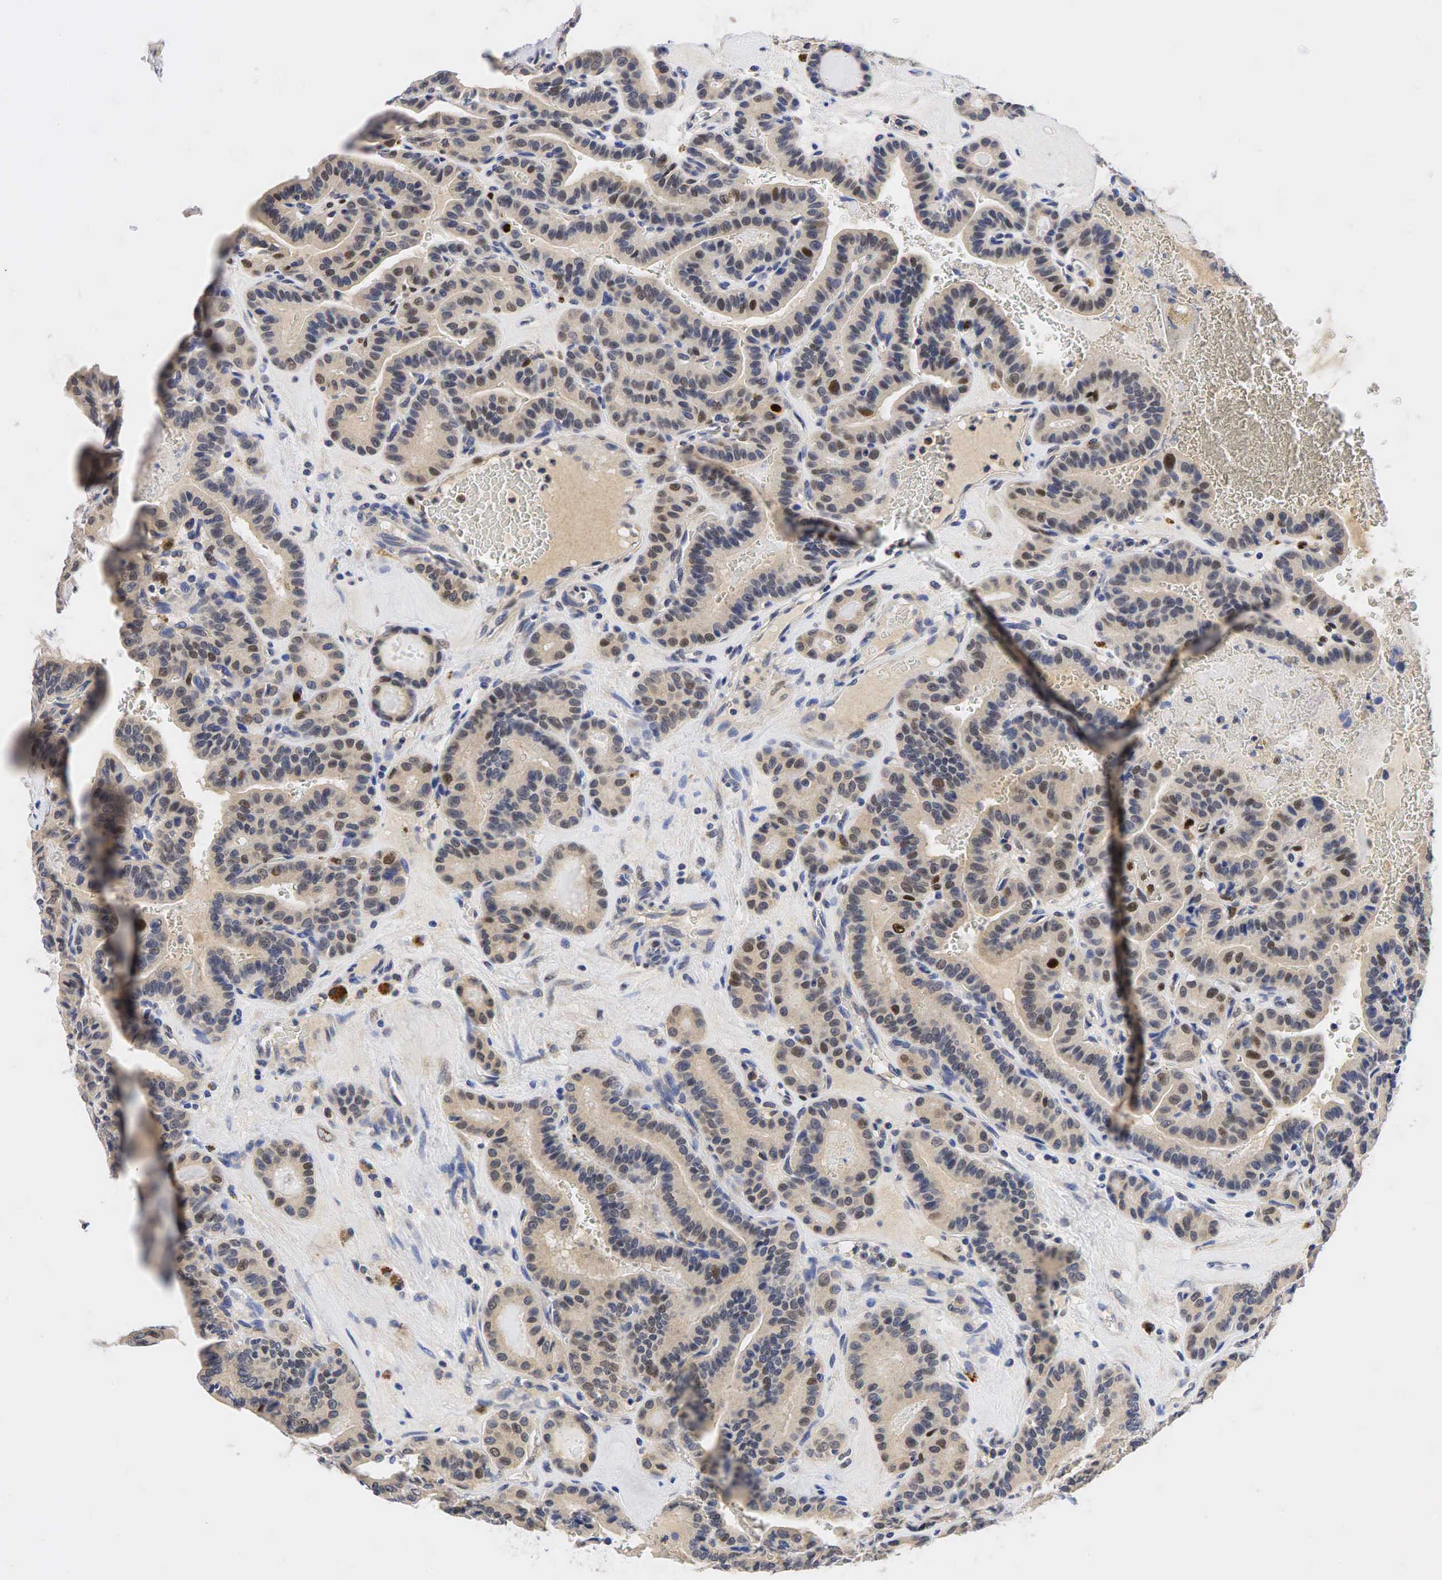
{"staining": {"intensity": "moderate", "quantity": "<25%", "location": "nuclear"}, "tissue": "thyroid cancer", "cell_type": "Tumor cells", "image_type": "cancer", "snomed": [{"axis": "morphology", "description": "Papillary adenocarcinoma, NOS"}, {"axis": "topography", "description": "Thyroid gland"}], "caption": "Thyroid papillary adenocarcinoma stained for a protein shows moderate nuclear positivity in tumor cells.", "gene": "CCND1", "patient": {"sex": "male", "age": 87}}